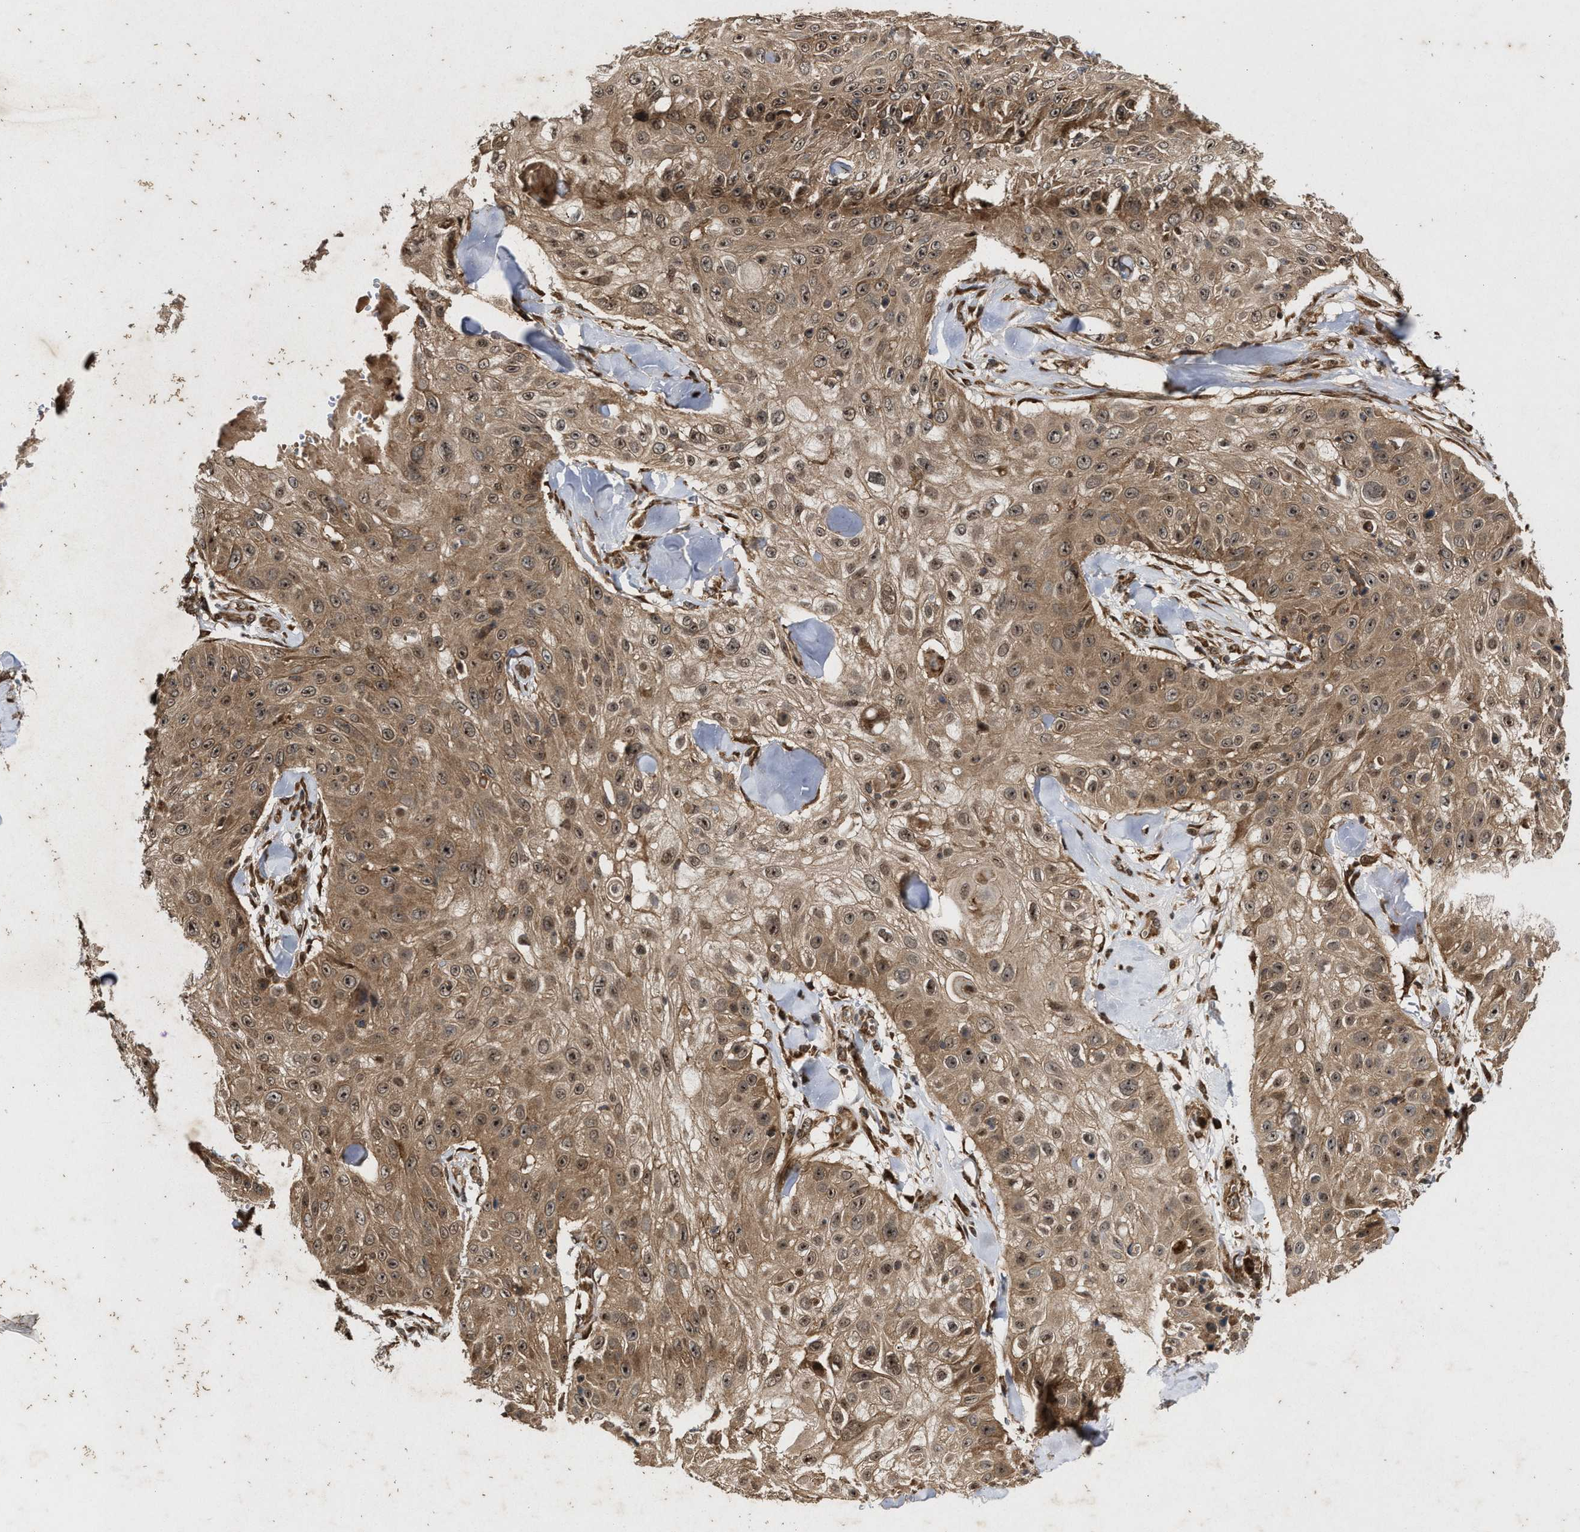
{"staining": {"intensity": "moderate", "quantity": ">75%", "location": "cytoplasmic/membranous"}, "tissue": "skin cancer", "cell_type": "Tumor cells", "image_type": "cancer", "snomed": [{"axis": "morphology", "description": "Squamous cell carcinoma, NOS"}, {"axis": "topography", "description": "Skin"}], "caption": "Protein staining of skin squamous cell carcinoma tissue shows moderate cytoplasmic/membranous staining in about >75% of tumor cells. The protein is shown in brown color, while the nuclei are stained blue.", "gene": "CFLAR", "patient": {"sex": "male", "age": 86}}